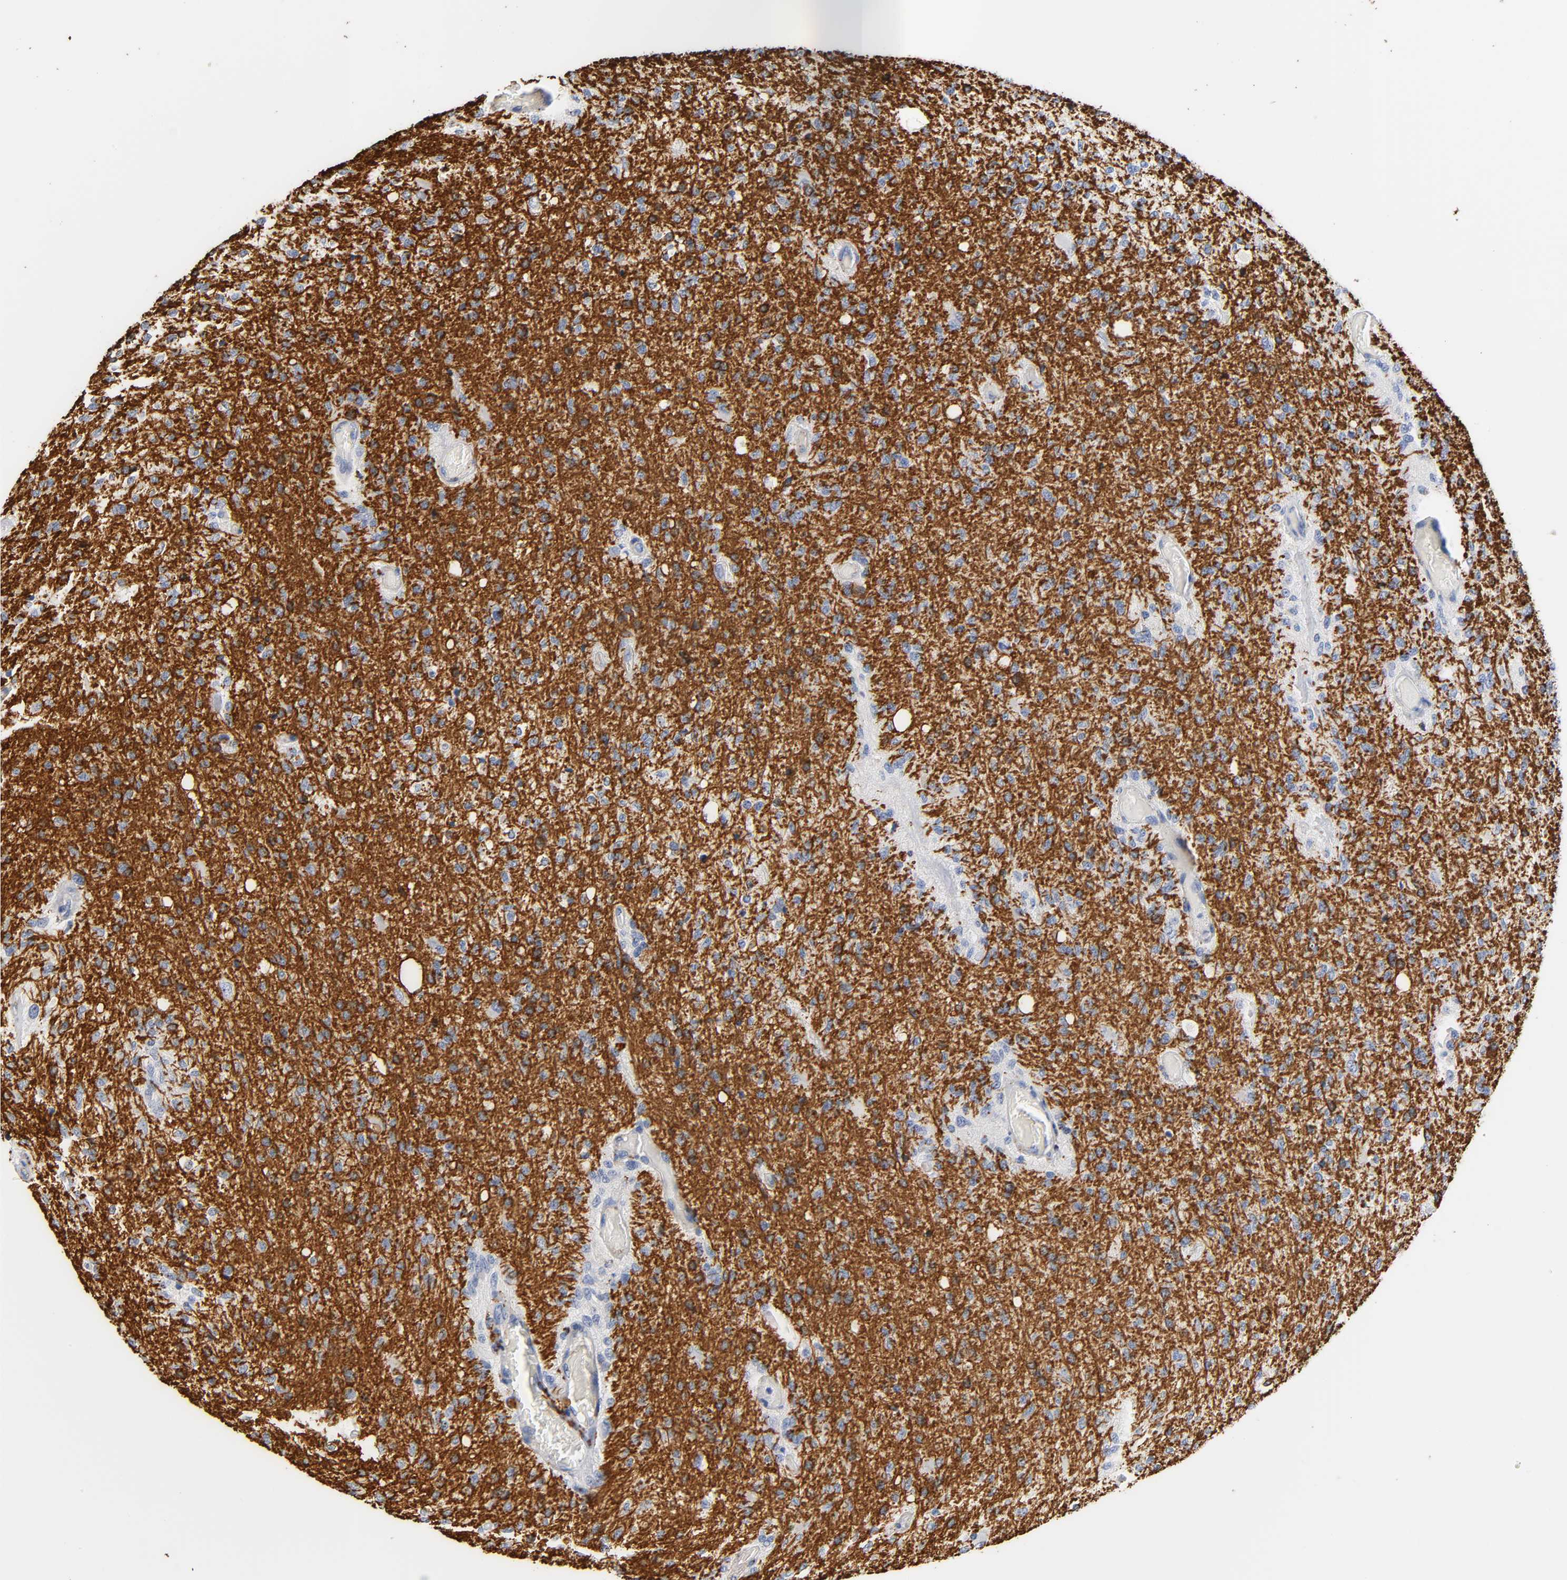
{"staining": {"intensity": "weak", "quantity": "<25%", "location": "cytoplasmic/membranous"}, "tissue": "glioma", "cell_type": "Tumor cells", "image_type": "cancer", "snomed": [{"axis": "morphology", "description": "Normal tissue, NOS"}, {"axis": "morphology", "description": "Glioma, malignant, High grade"}, {"axis": "topography", "description": "Cerebral cortex"}], "caption": "High magnification brightfield microscopy of high-grade glioma (malignant) stained with DAB (brown) and counterstained with hematoxylin (blue): tumor cells show no significant expression.", "gene": "PLP1", "patient": {"sex": "male", "age": 77}}